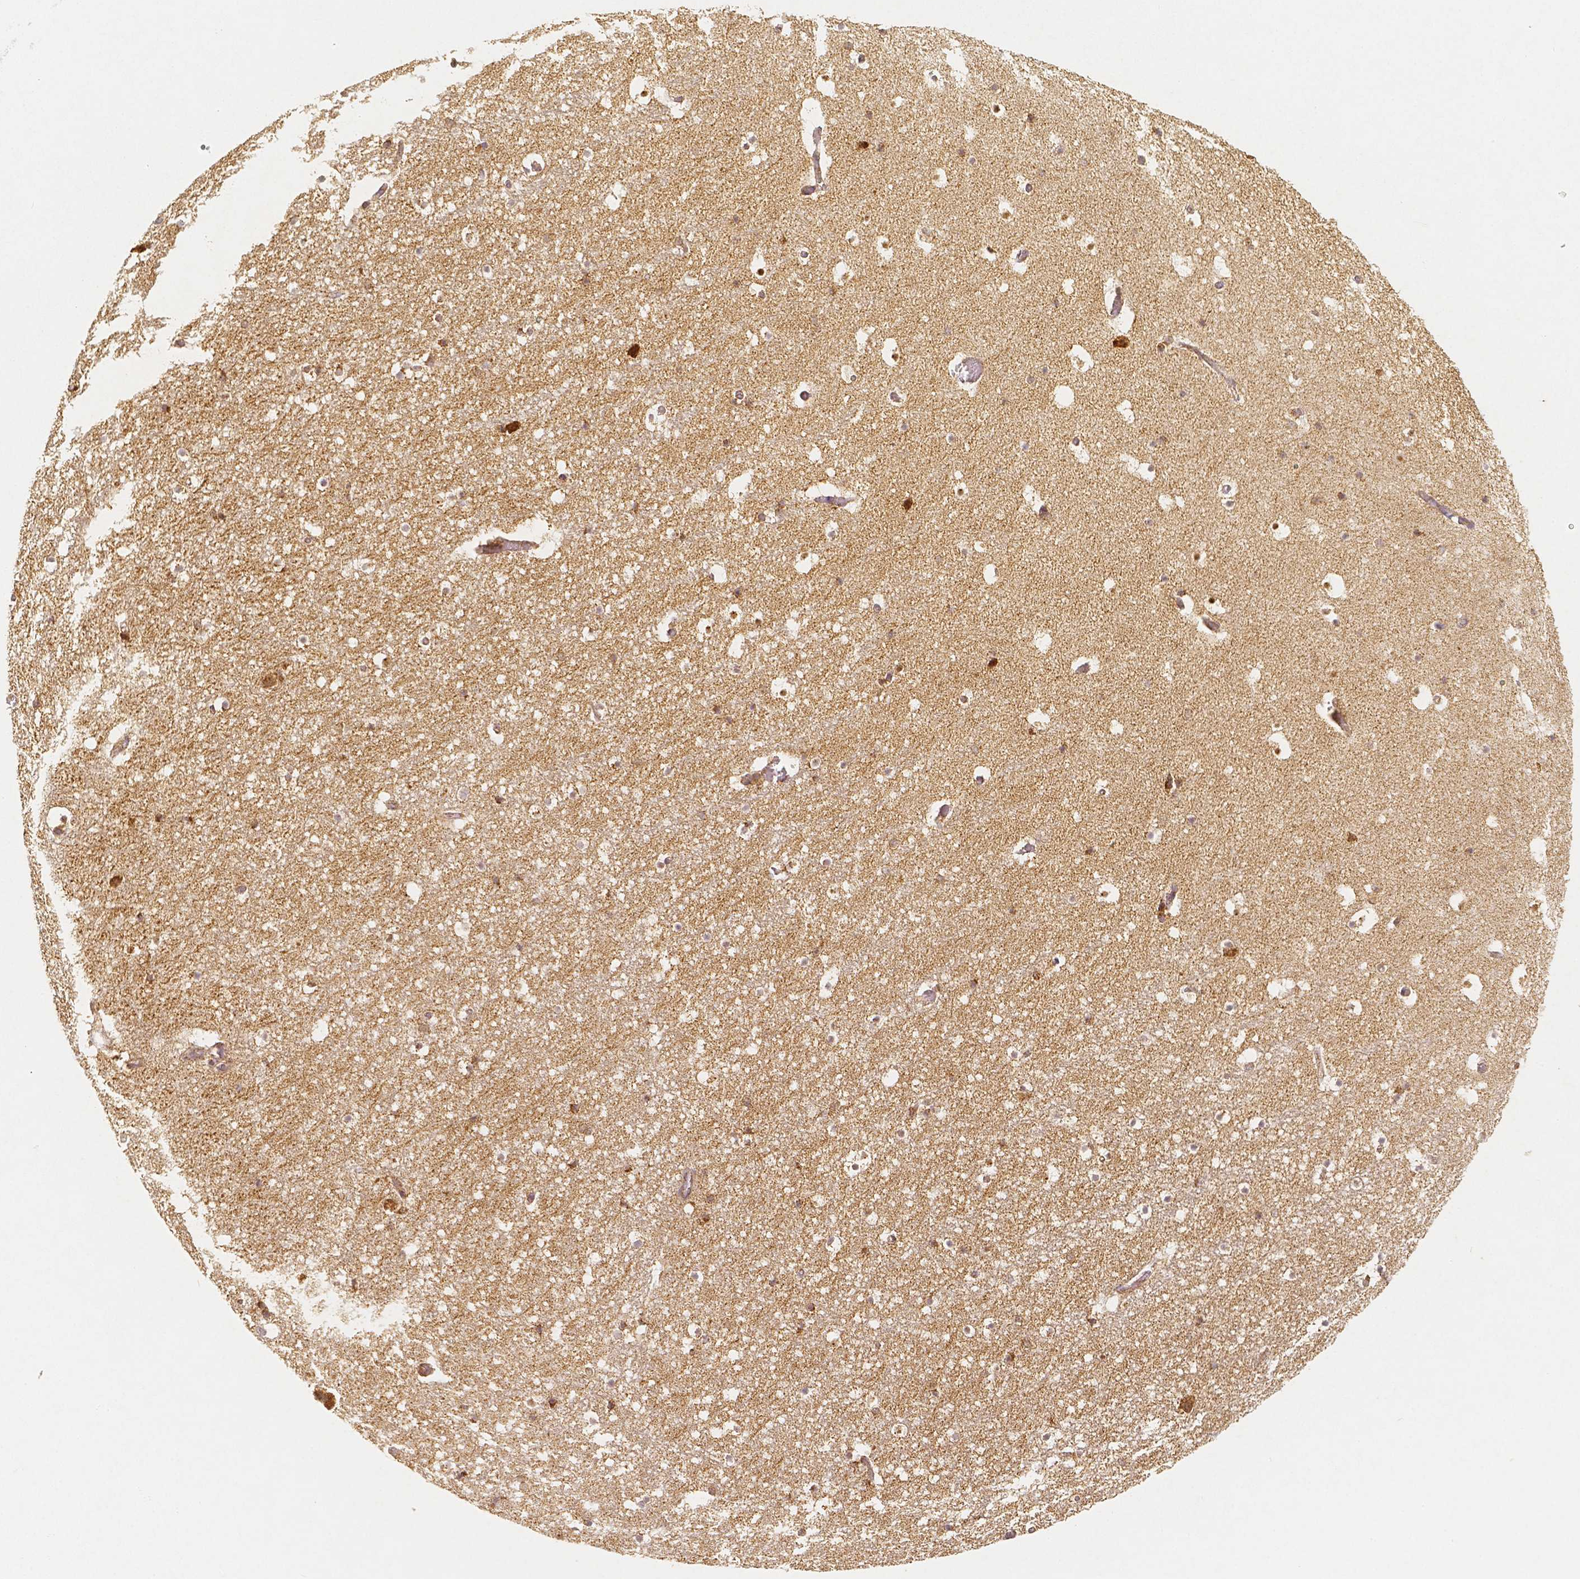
{"staining": {"intensity": "moderate", "quantity": "<25%", "location": "cytoplasmic/membranous"}, "tissue": "hippocampus", "cell_type": "Glial cells", "image_type": "normal", "snomed": [{"axis": "morphology", "description": "Normal tissue, NOS"}, {"axis": "topography", "description": "Hippocampus"}], "caption": "IHC of benign human hippocampus displays low levels of moderate cytoplasmic/membranous positivity in approximately <25% of glial cells.", "gene": "PGAM5", "patient": {"sex": "male", "age": 26}}